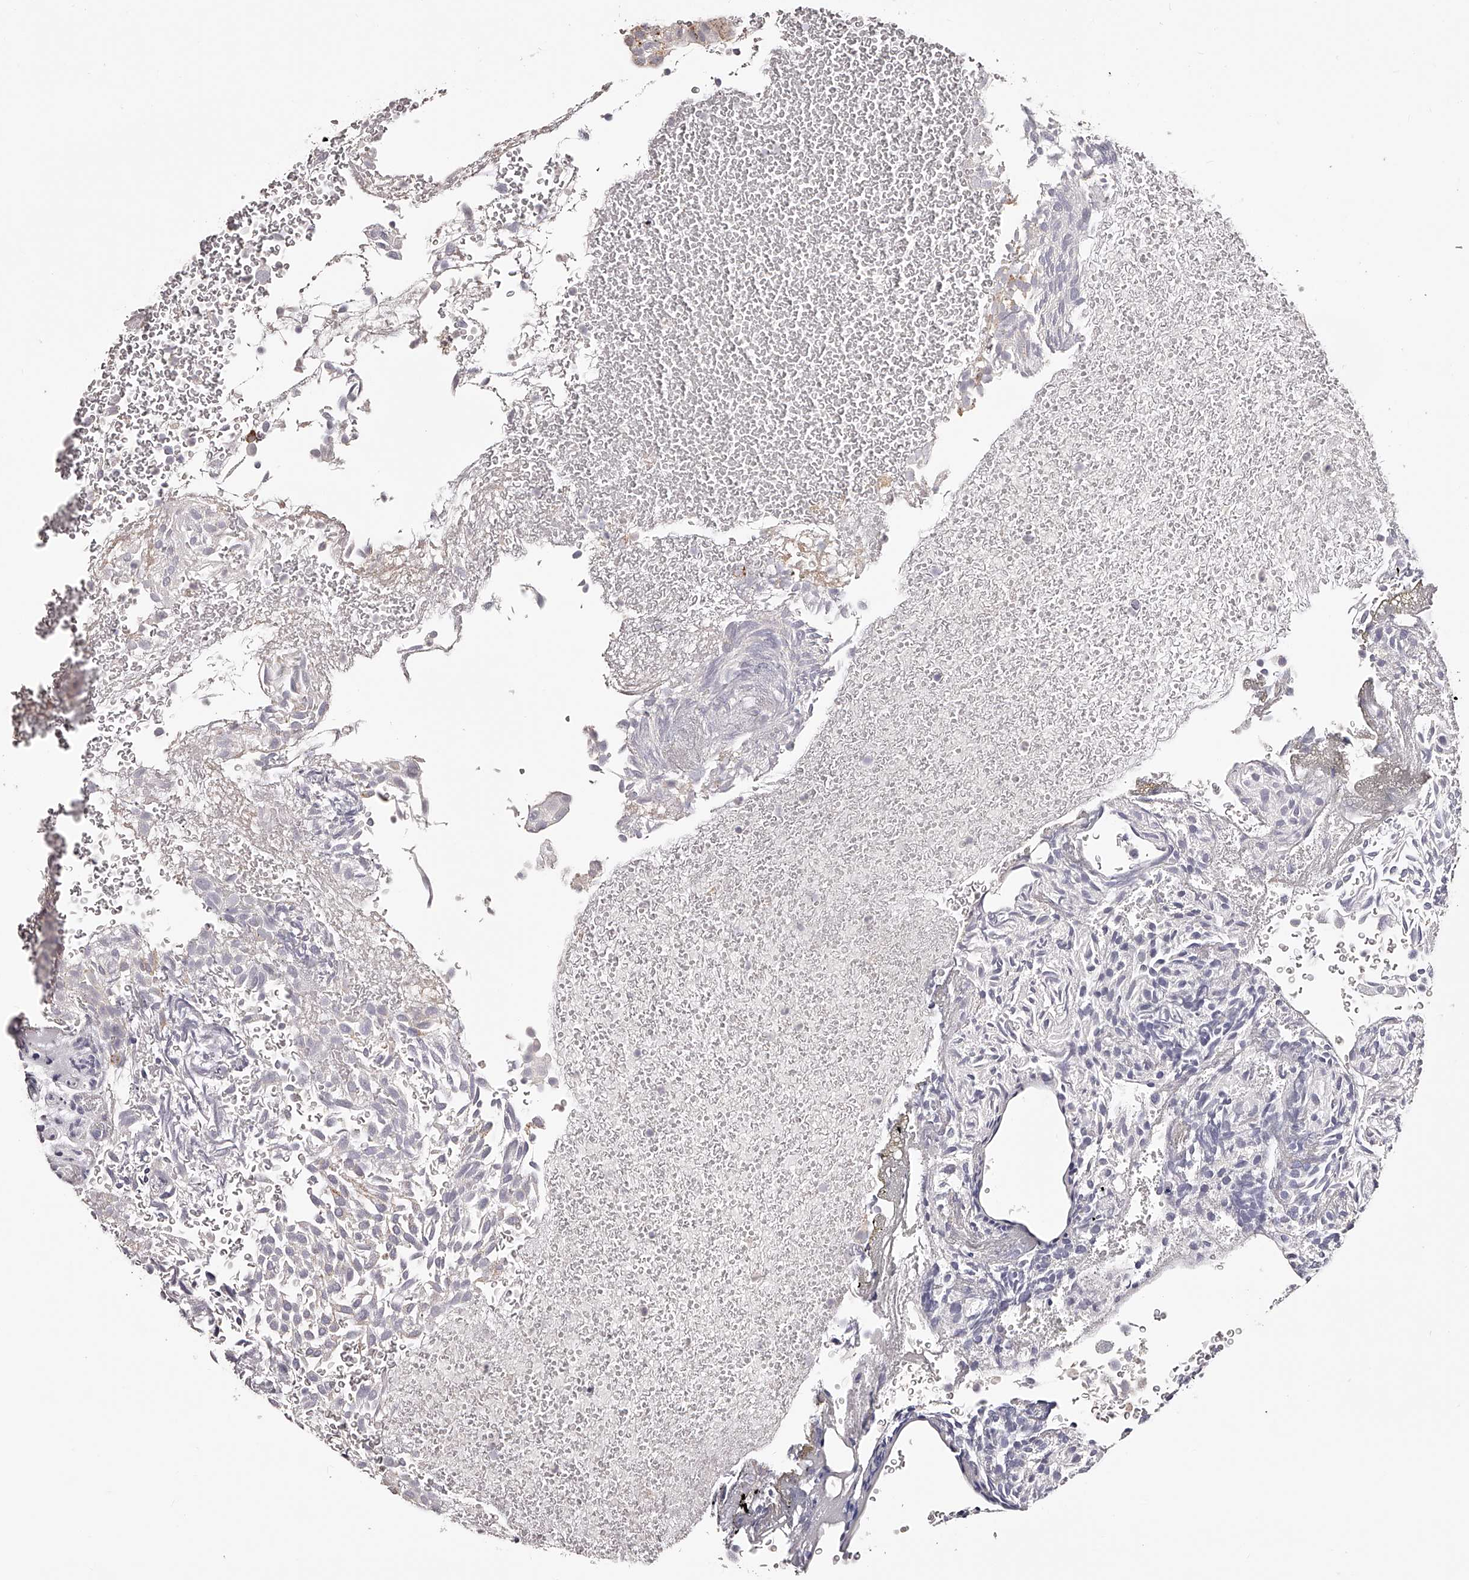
{"staining": {"intensity": "weak", "quantity": "<25%", "location": "cytoplasmic/membranous"}, "tissue": "urothelial cancer", "cell_type": "Tumor cells", "image_type": "cancer", "snomed": [{"axis": "morphology", "description": "Urothelial carcinoma, Low grade"}, {"axis": "topography", "description": "Urinary bladder"}], "caption": "There is no significant expression in tumor cells of urothelial cancer.", "gene": "SLC35D3", "patient": {"sex": "male", "age": 78}}